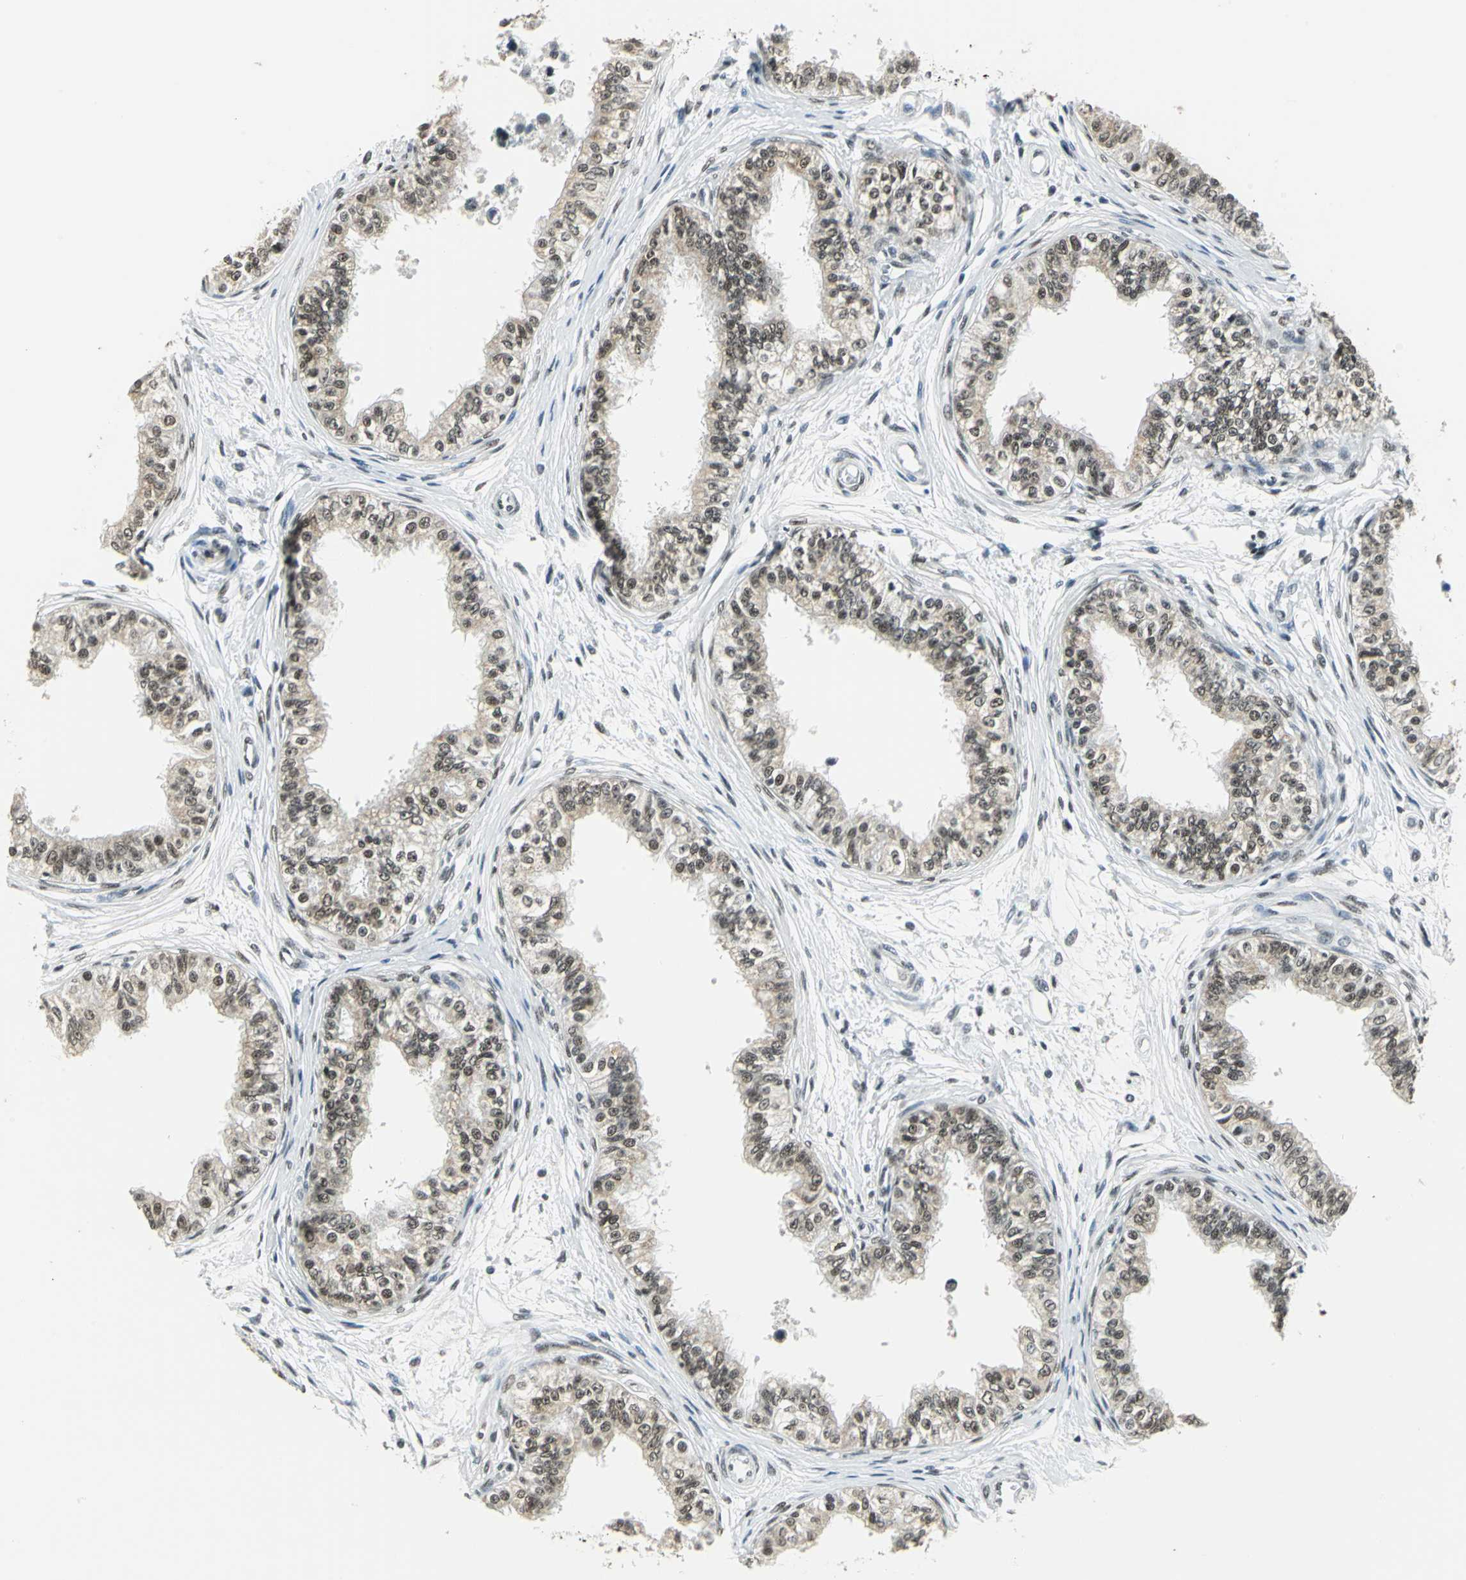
{"staining": {"intensity": "strong", "quantity": ">75%", "location": "cytoplasmic/membranous,nuclear"}, "tissue": "epididymis", "cell_type": "Glandular cells", "image_type": "normal", "snomed": [{"axis": "morphology", "description": "Normal tissue, NOS"}, {"axis": "morphology", "description": "Adenocarcinoma, metastatic, NOS"}, {"axis": "topography", "description": "Testis"}, {"axis": "topography", "description": "Epididymis"}], "caption": "An image of epididymis stained for a protein exhibits strong cytoplasmic/membranous,nuclear brown staining in glandular cells.", "gene": "ADNP", "patient": {"sex": "male", "age": 26}}